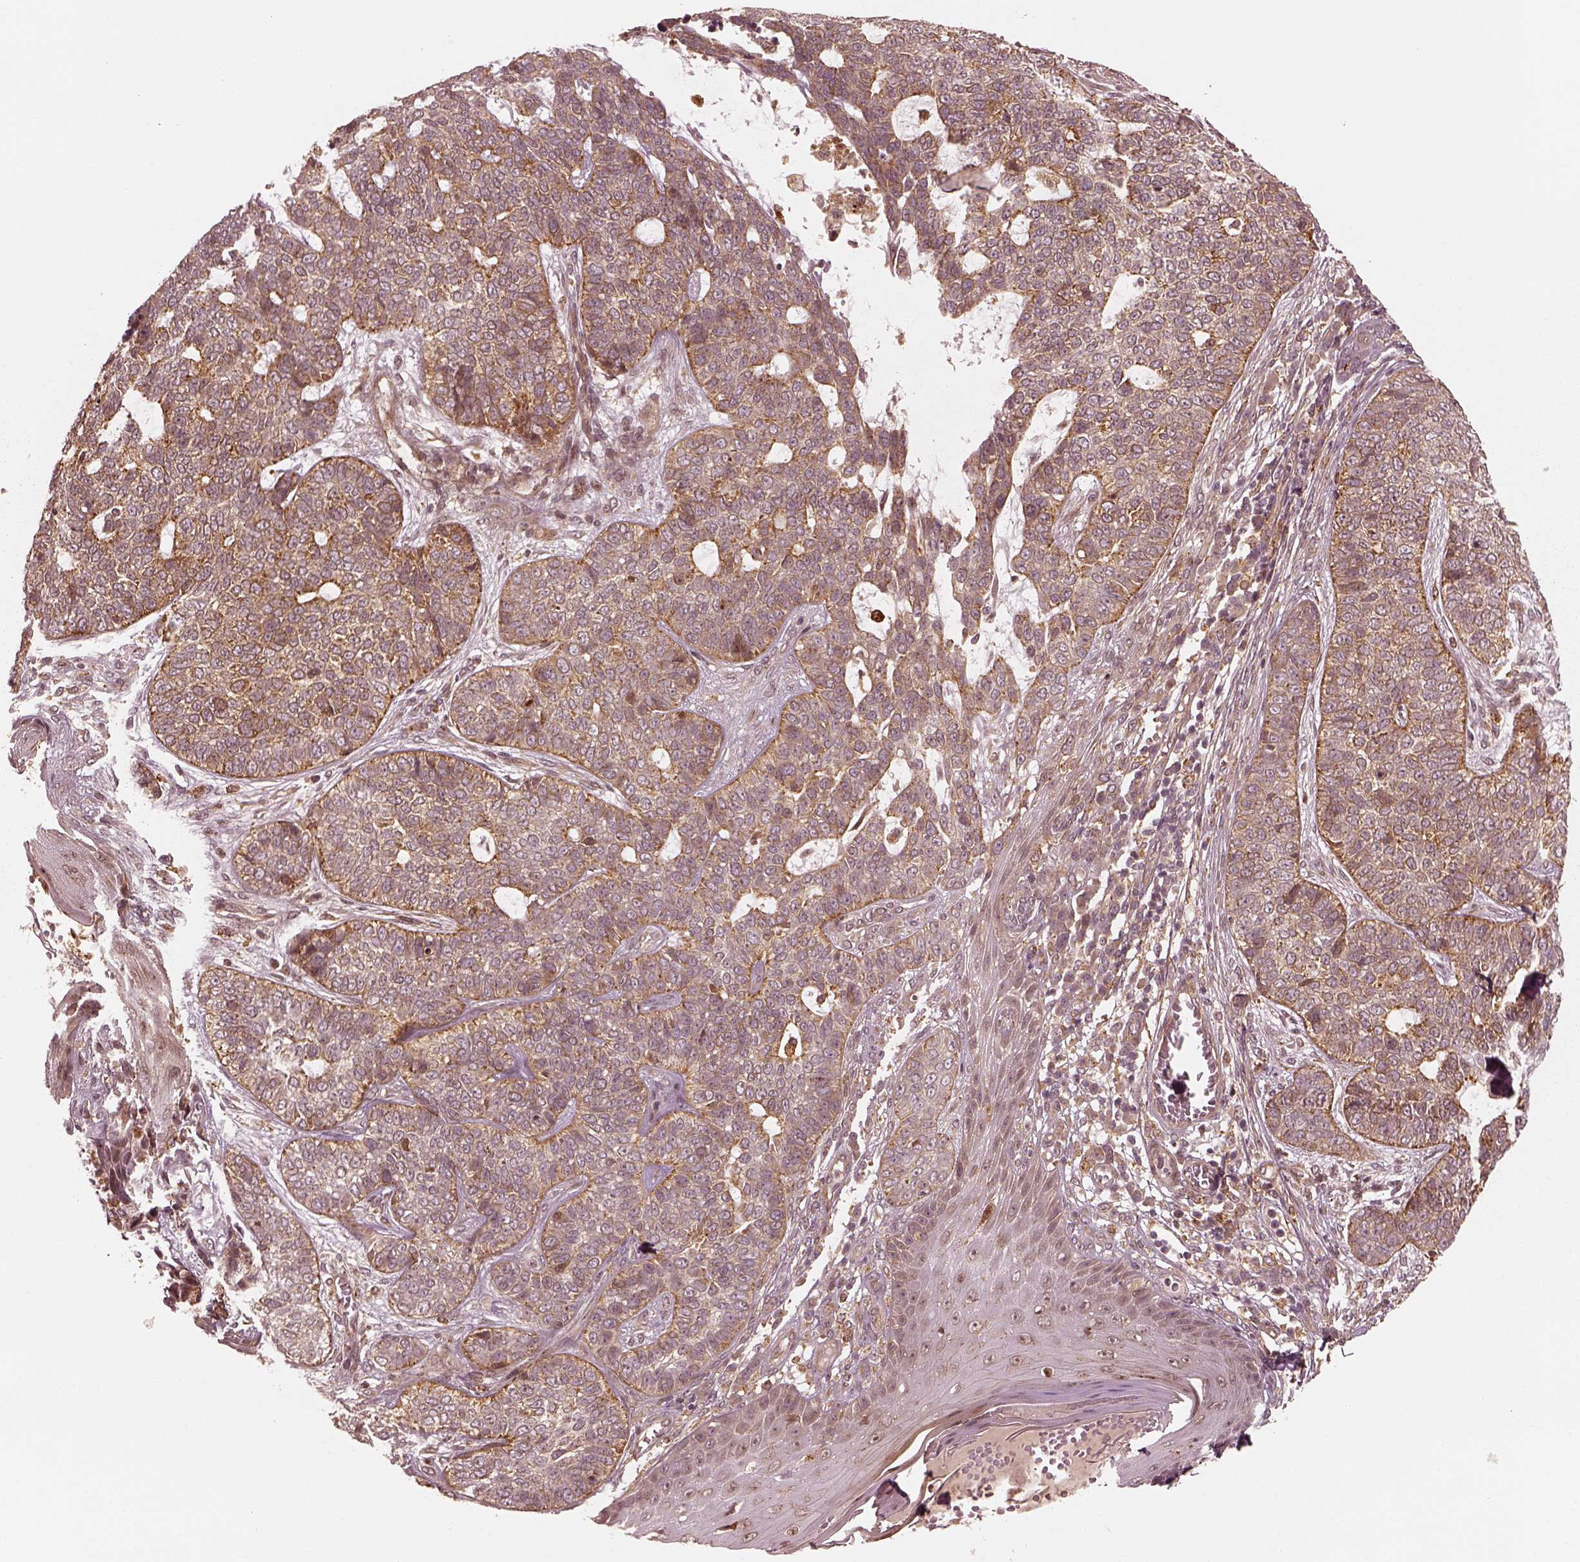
{"staining": {"intensity": "weak", "quantity": ">75%", "location": "cytoplasmic/membranous"}, "tissue": "skin cancer", "cell_type": "Tumor cells", "image_type": "cancer", "snomed": [{"axis": "morphology", "description": "Basal cell carcinoma"}, {"axis": "topography", "description": "Skin"}], "caption": "A brown stain shows weak cytoplasmic/membranous positivity of a protein in basal cell carcinoma (skin) tumor cells.", "gene": "SLC12A9", "patient": {"sex": "female", "age": 69}}